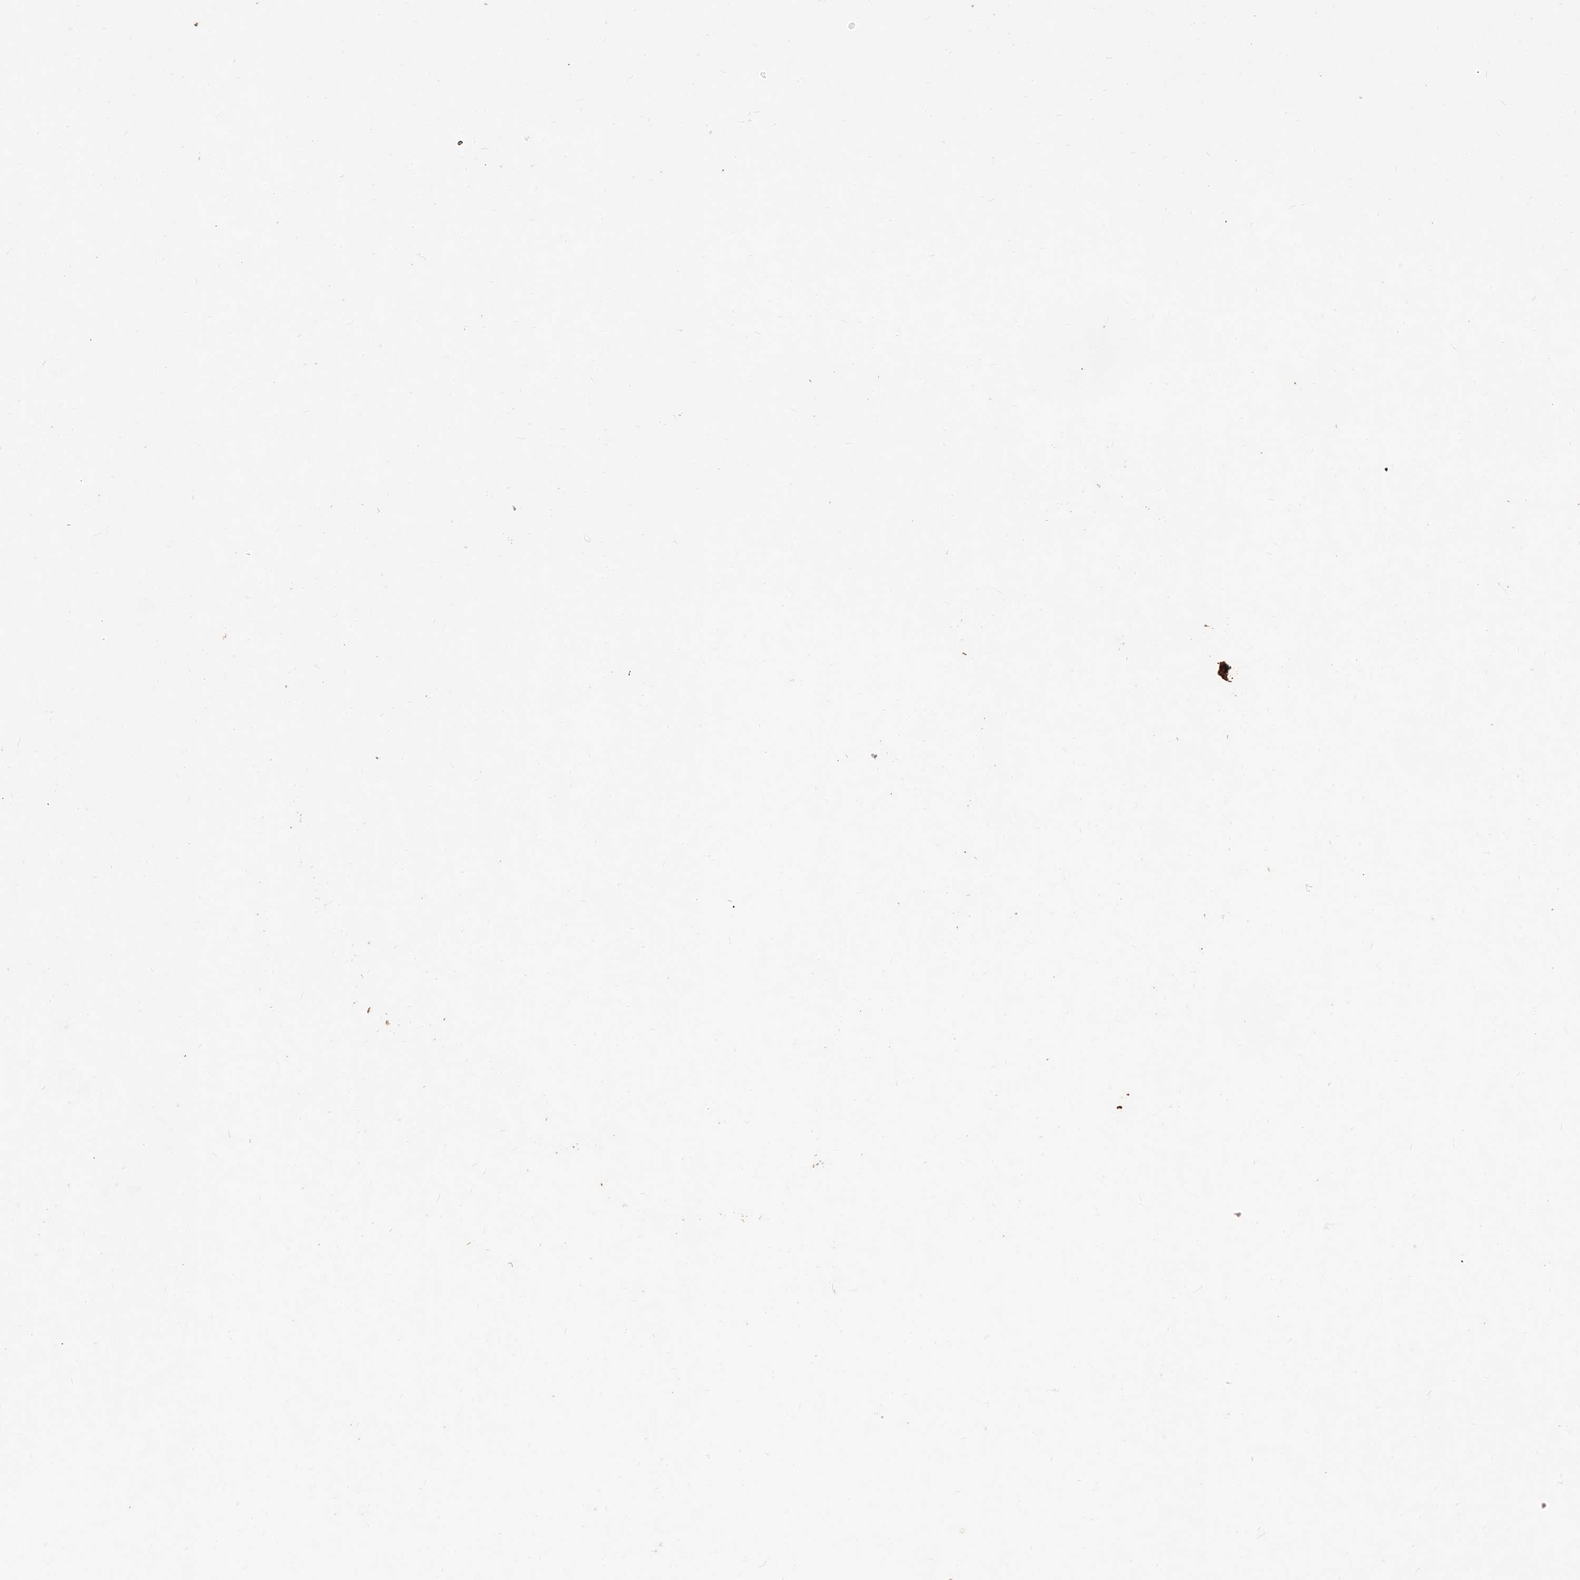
{"staining": {"intensity": "negative", "quantity": "none", "location": "none"}, "tissue": "lymphoma", "cell_type": "Tumor cells", "image_type": "cancer", "snomed": [{"axis": "morphology", "description": "Malignant lymphoma, non-Hodgkin's type, Low grade"}, {"axis": "topography", "description": "Lymph node"}], "caption": "DAB immunohistochemical staining of lymphoma reveals no significant staining in tumor cells.", "gene": "PPP1R11", "patient": {"sex": "male", "age": 66}}